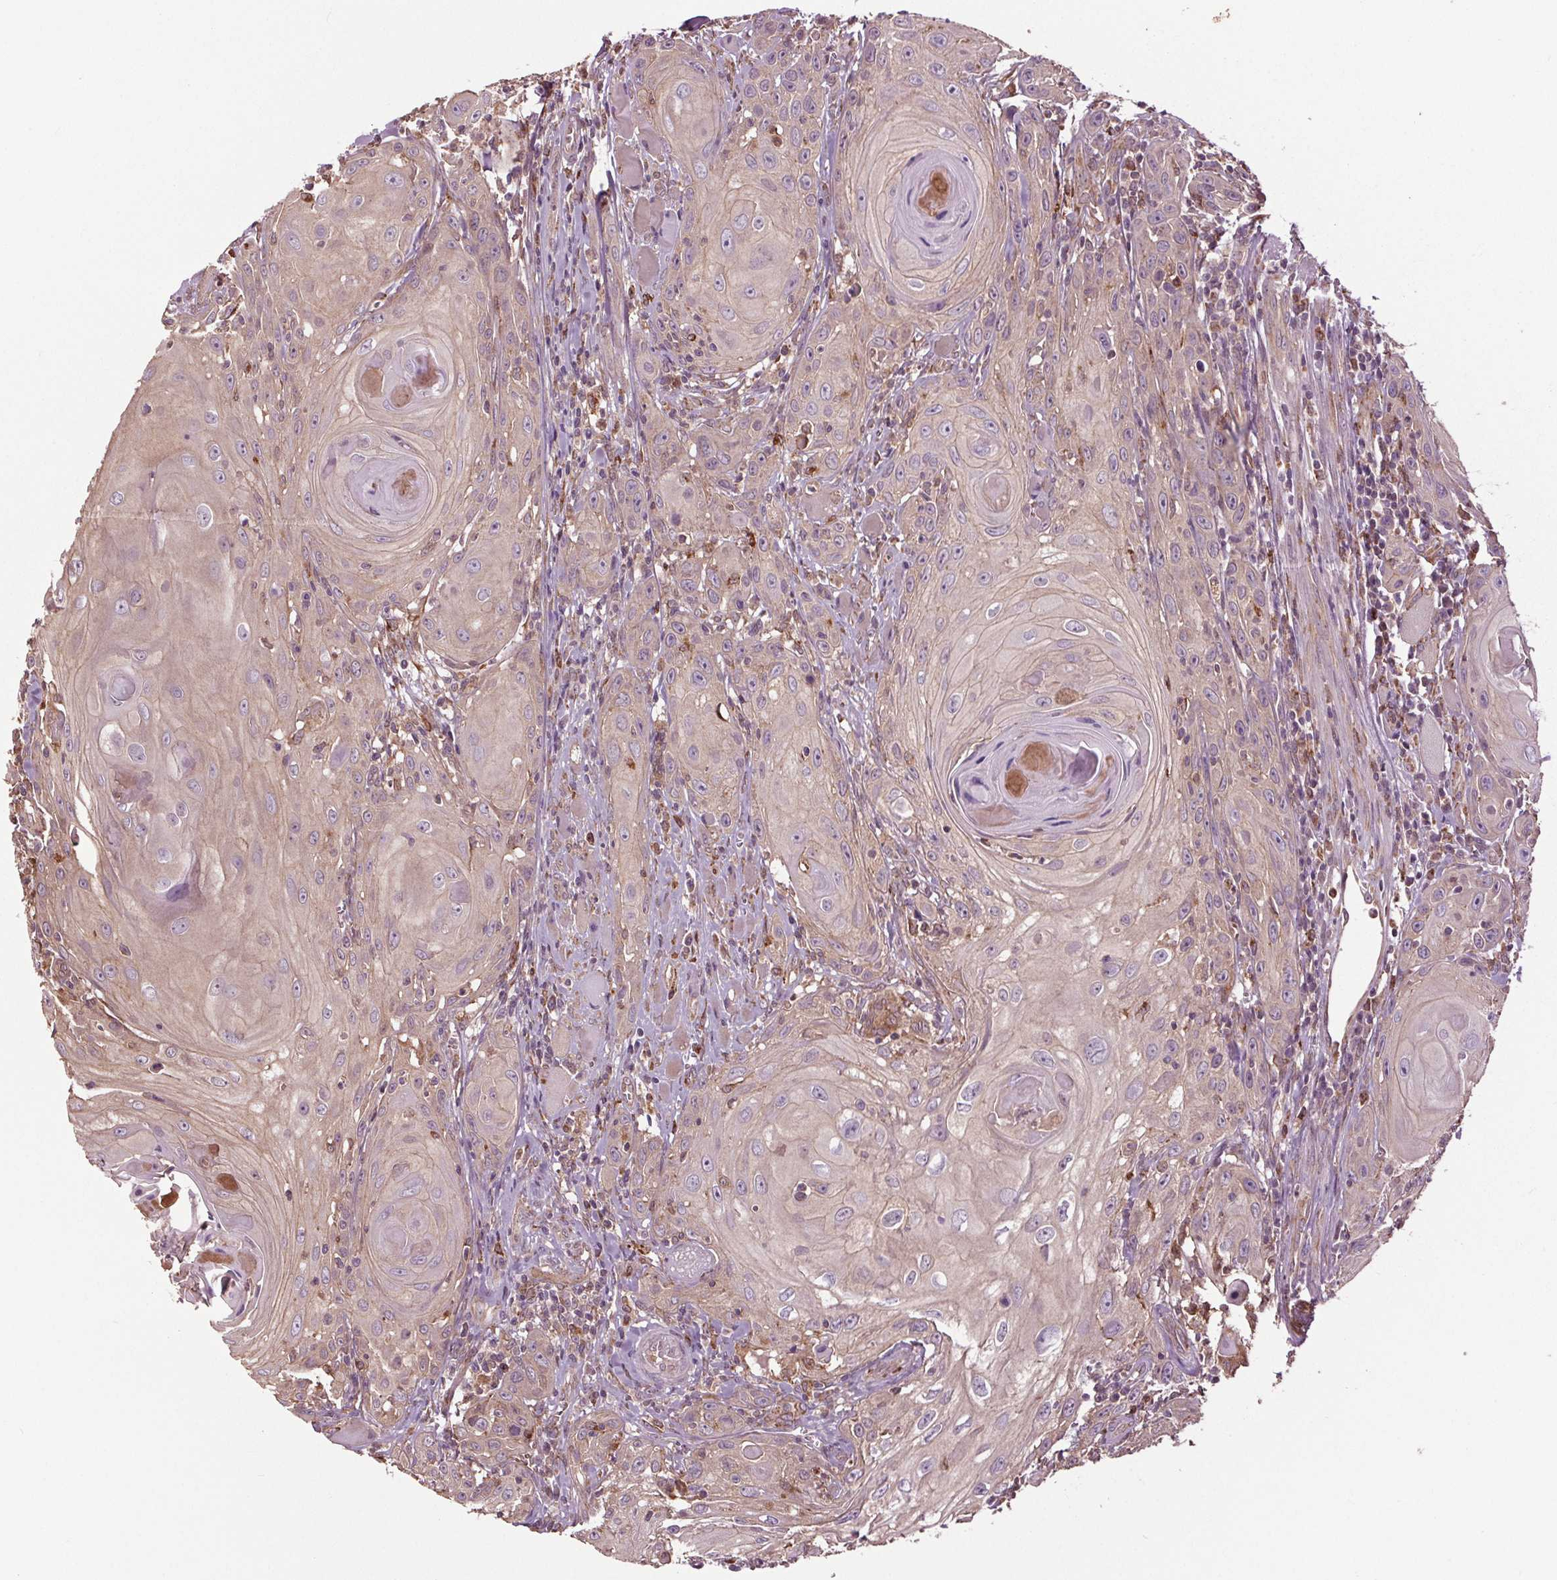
{"staining": {"intensity": "weak", "quantity": "<25%", "location": "cytoplasmic/membranous"}, "tissue": "head and neck cancer", "cell_type": "Tumor cells", "image_type": "cancer", "snomed": [{"axis": "morphology", "description": "Squamous cell carcinoma, NOS"}, {"axis": "topography", "description": "Head-Neck"}], "caption": "Tumor cells are negative for protein expression in human squamous cell carcinoma (head and neck).", "gene": "RNPEP", "patient": {"sex": "female", "age": 80}}